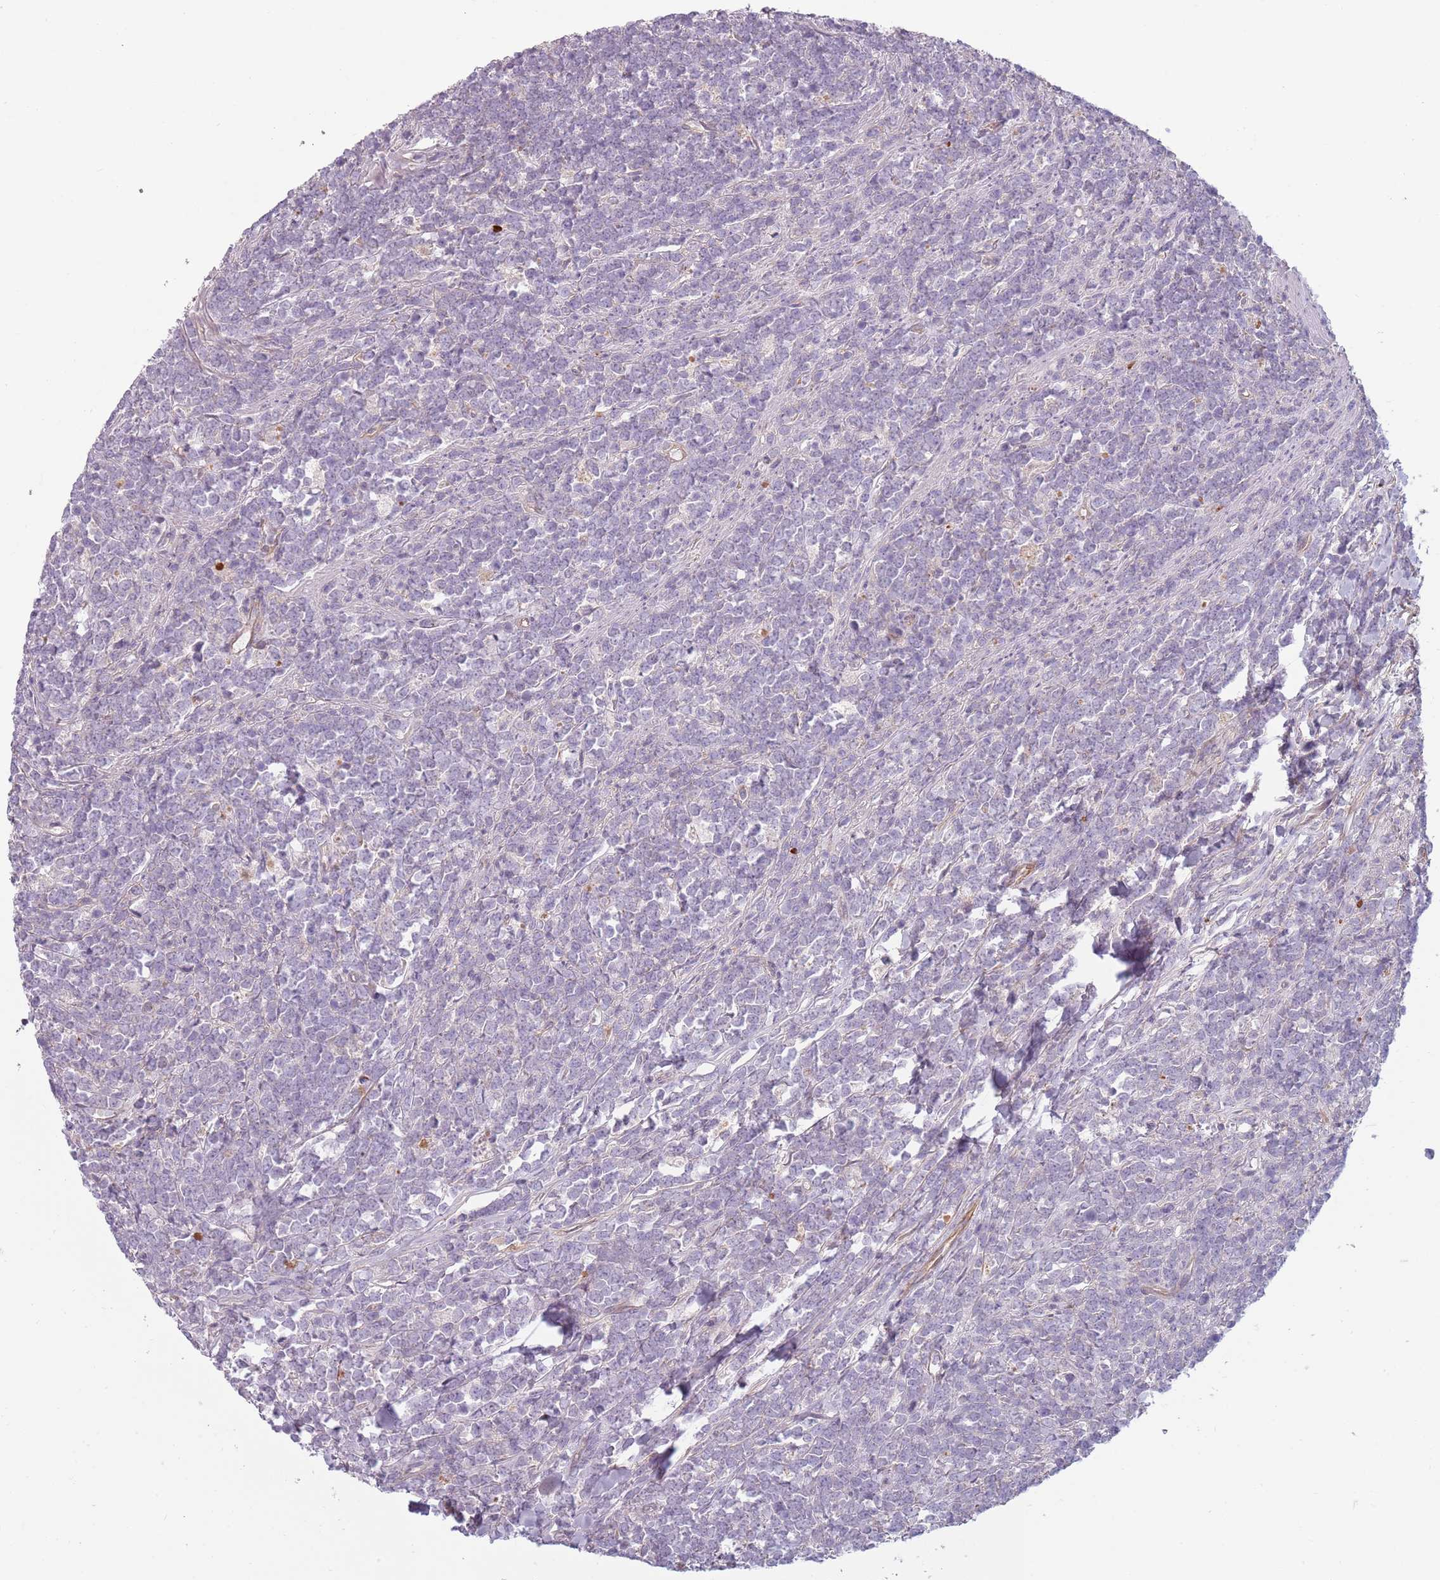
{"staining": {"intensity": "negative", "quantity": "none", "location": "none"}, "tissue": "lymphoma", "cell_type": "Tumor cells", "image_type": "cancer", "snomed": [{"axis": "morphology", "description": "Malignant lymphoma, non-Hodgkin's type, High grade"}, {"axis": "topography", "description": "Small intestine"}, {"axis": "topography", "description": "Colon"}], "caption": "The histopathology image reveals no significant positivity in tumor cells of lymphoma.", "gene": "TLCD2", "patient": {"sex": "male", "age": 8}}